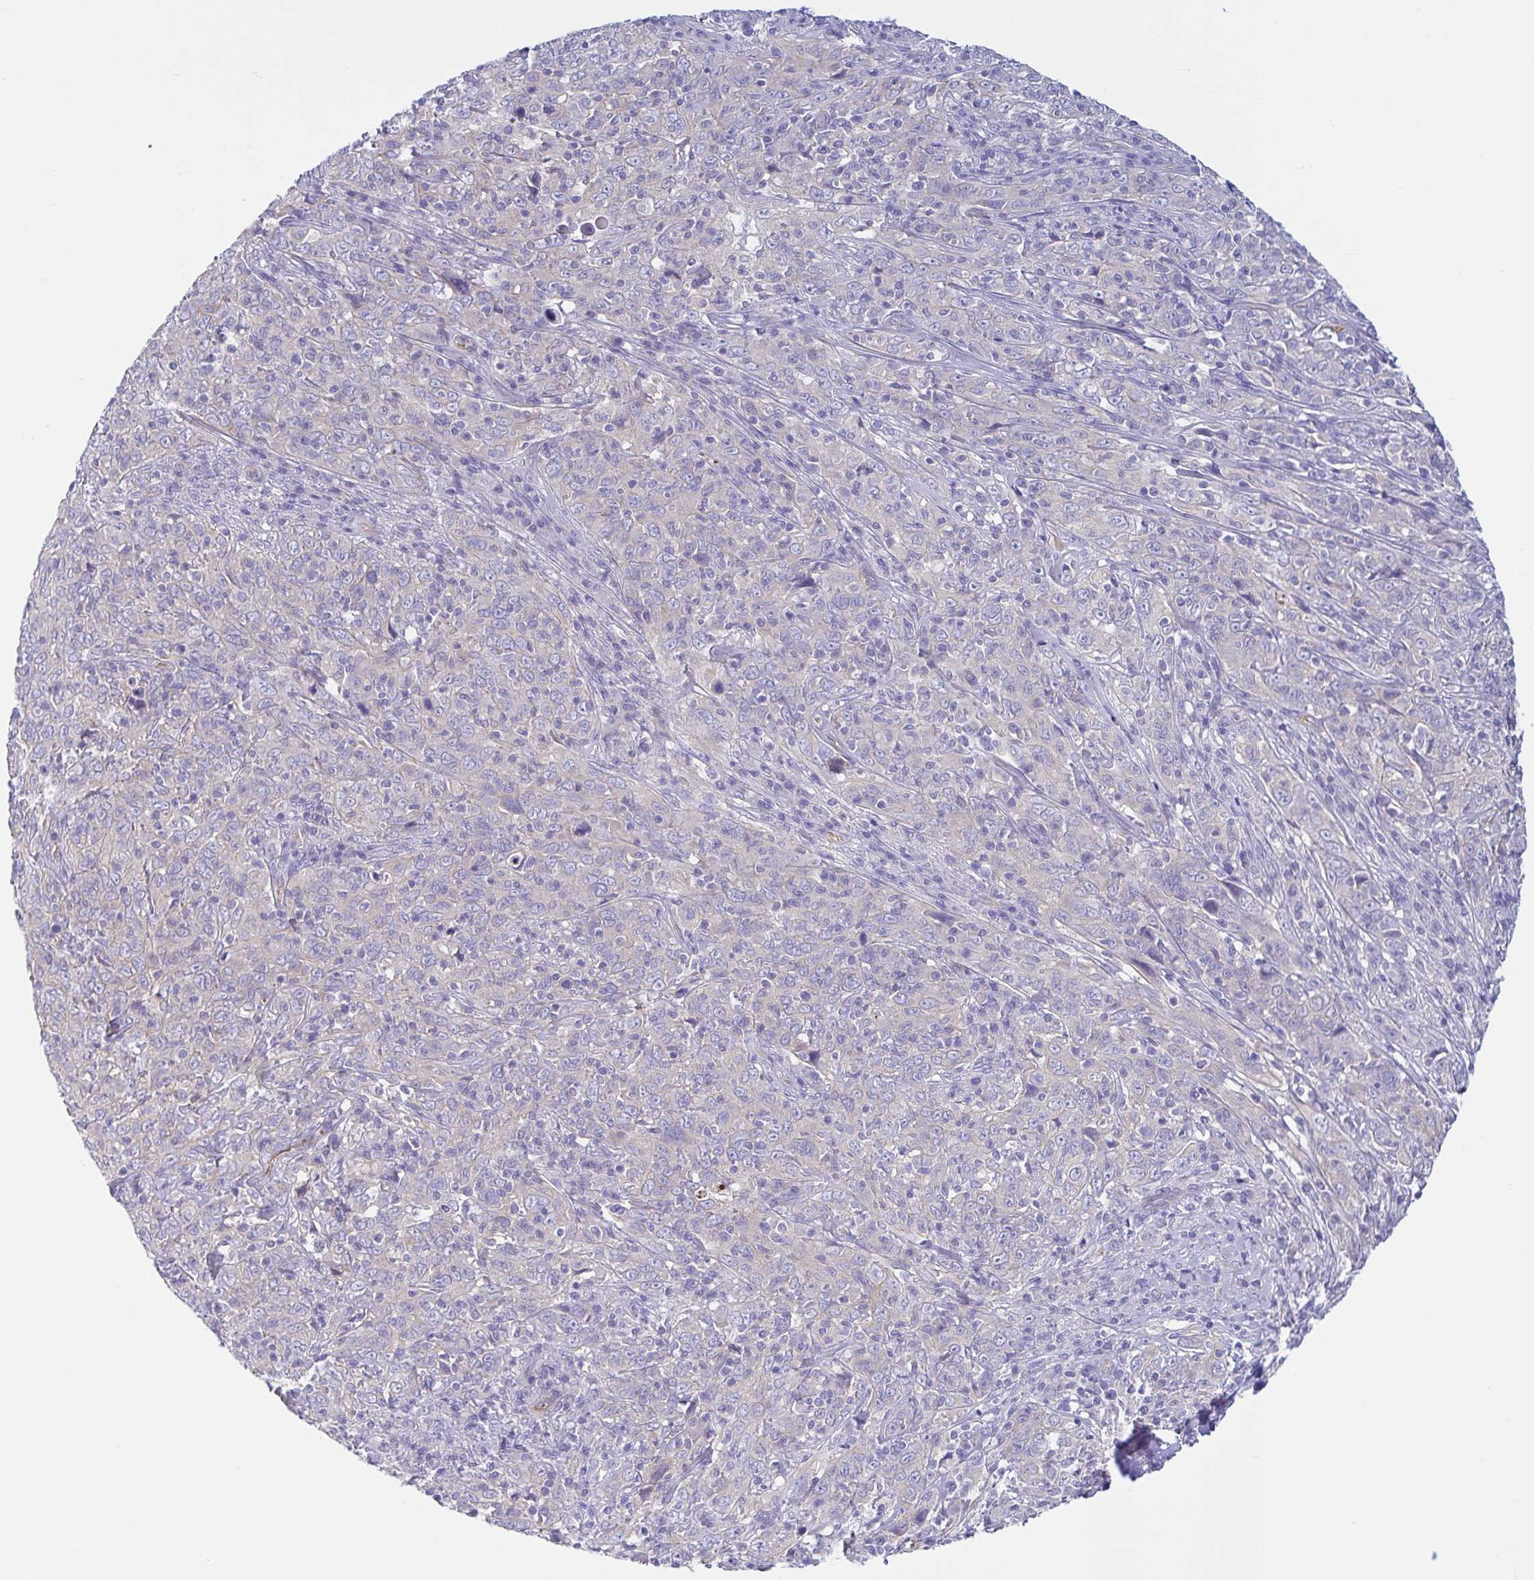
{"staining": {"intensity": "negative", "quantity": "none", "location": "none"}, "tissue": "cervical cancer", "cell_type": "Tumor cells", "image_type": "cancer", "snomed": [{"axis": "morphology", "description": "Squamous cell carcinoma, NOS"}, {"axis": "topography", "description": "Cervix"}], "caption": "Tumor cells are negative for protein expression in human squamous cell carcinoma (cervical). (Stains: DAB IHC with hematoxylin counter stain, Microscopy: brightfield microscopy at high magnification).", "gene": "TNNI2", "patient": {"sex": "female", "age": 46}}